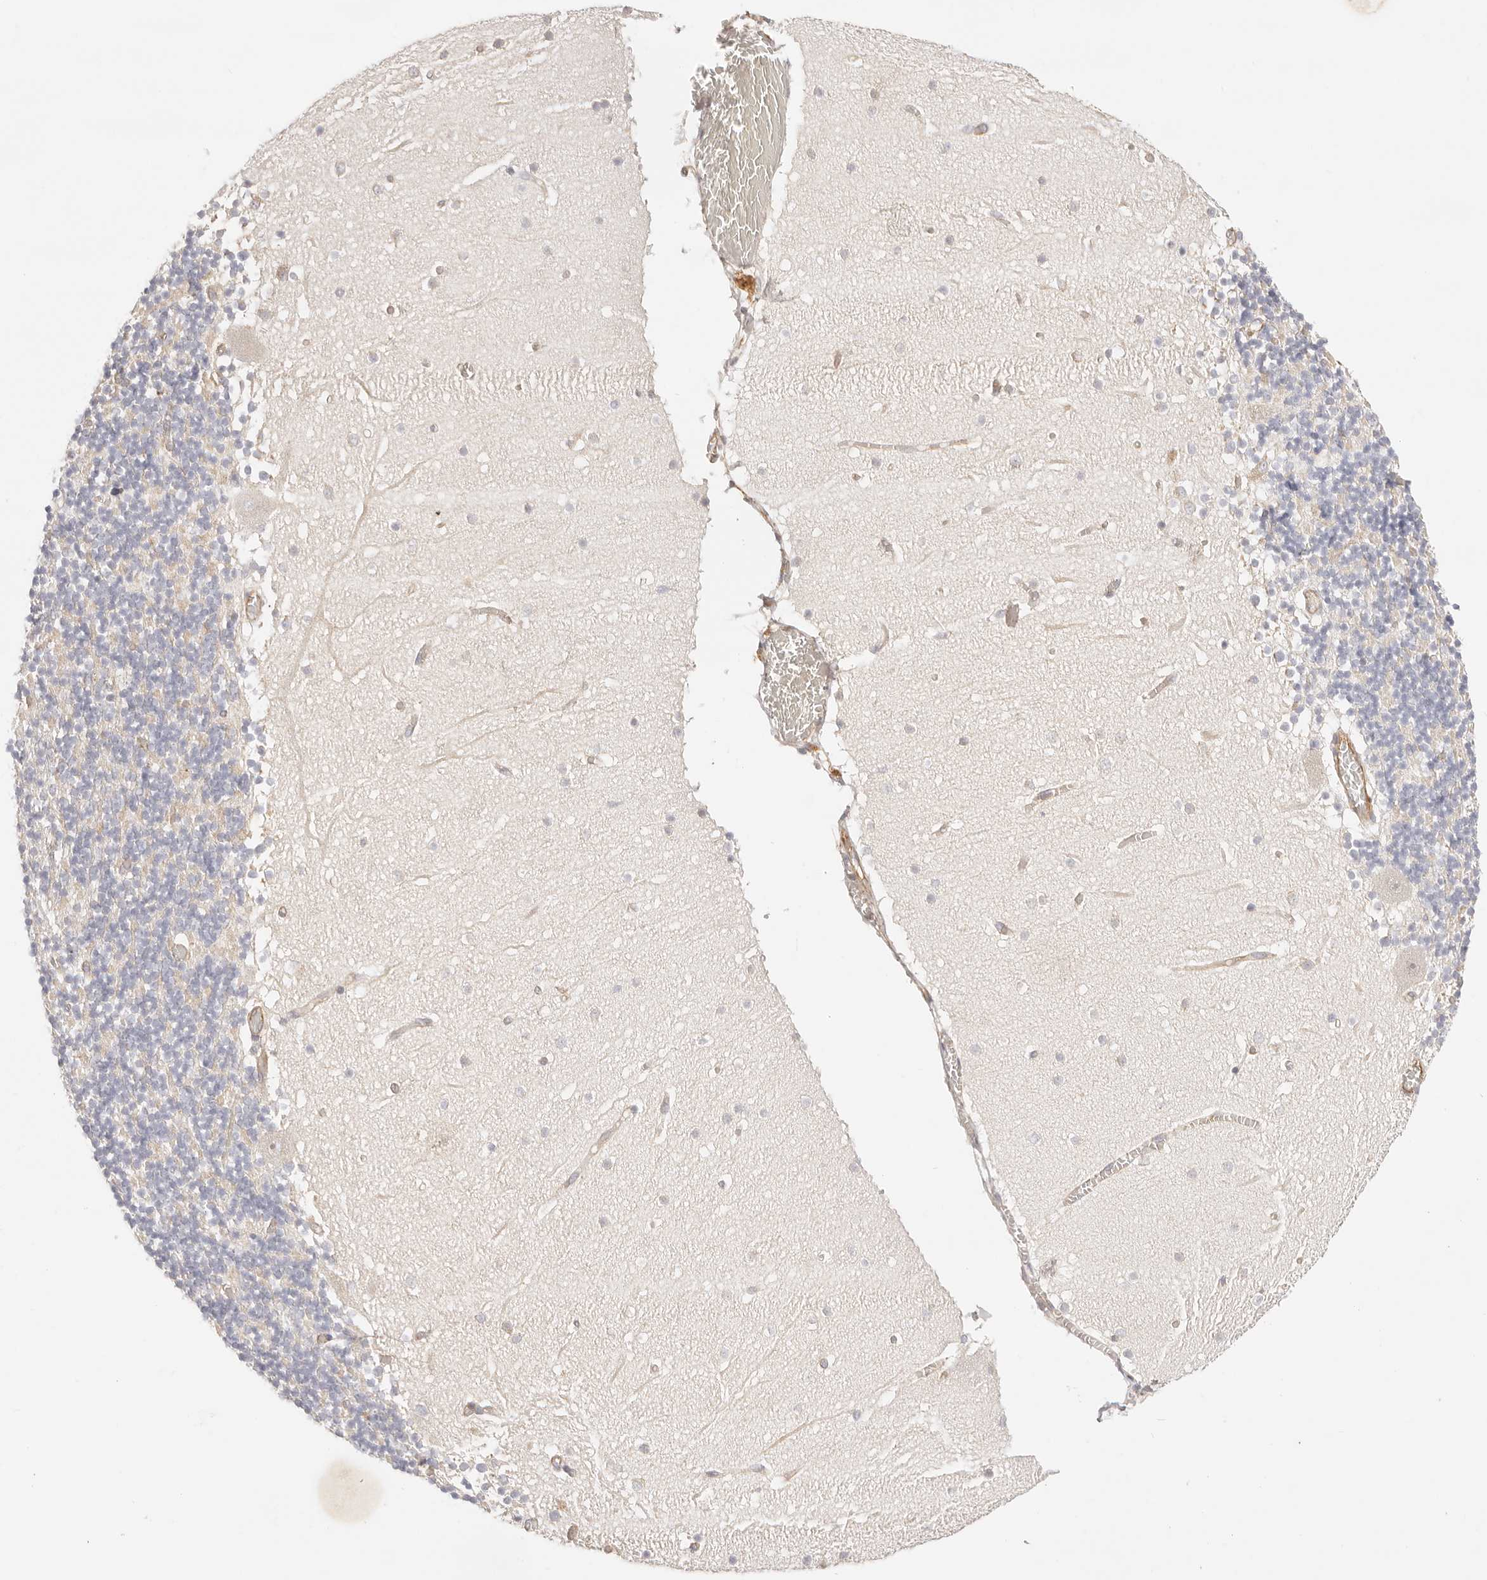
{"staining": {"intensity": "weak", "quantity": "25%-75%", "location": "cytoplasmic/membranous"}, "tissue": "cerebellum", "cell_type": "Cells in granular layer", "image_type": "normal", "snomed": [{"axis": "morphology", "description": "Normal tissue, NOS"}, {"axis": "topography", "description": "Cerebellum"}], "caption": "Cerebellum stained for a protein (brown) demonstrates weak cytoplasmic/membranous positive expression in about 25%-75% of cells in granular layer.", "gene": "ZC3H11A", "patient": {"sex": "female", "age": 28}}